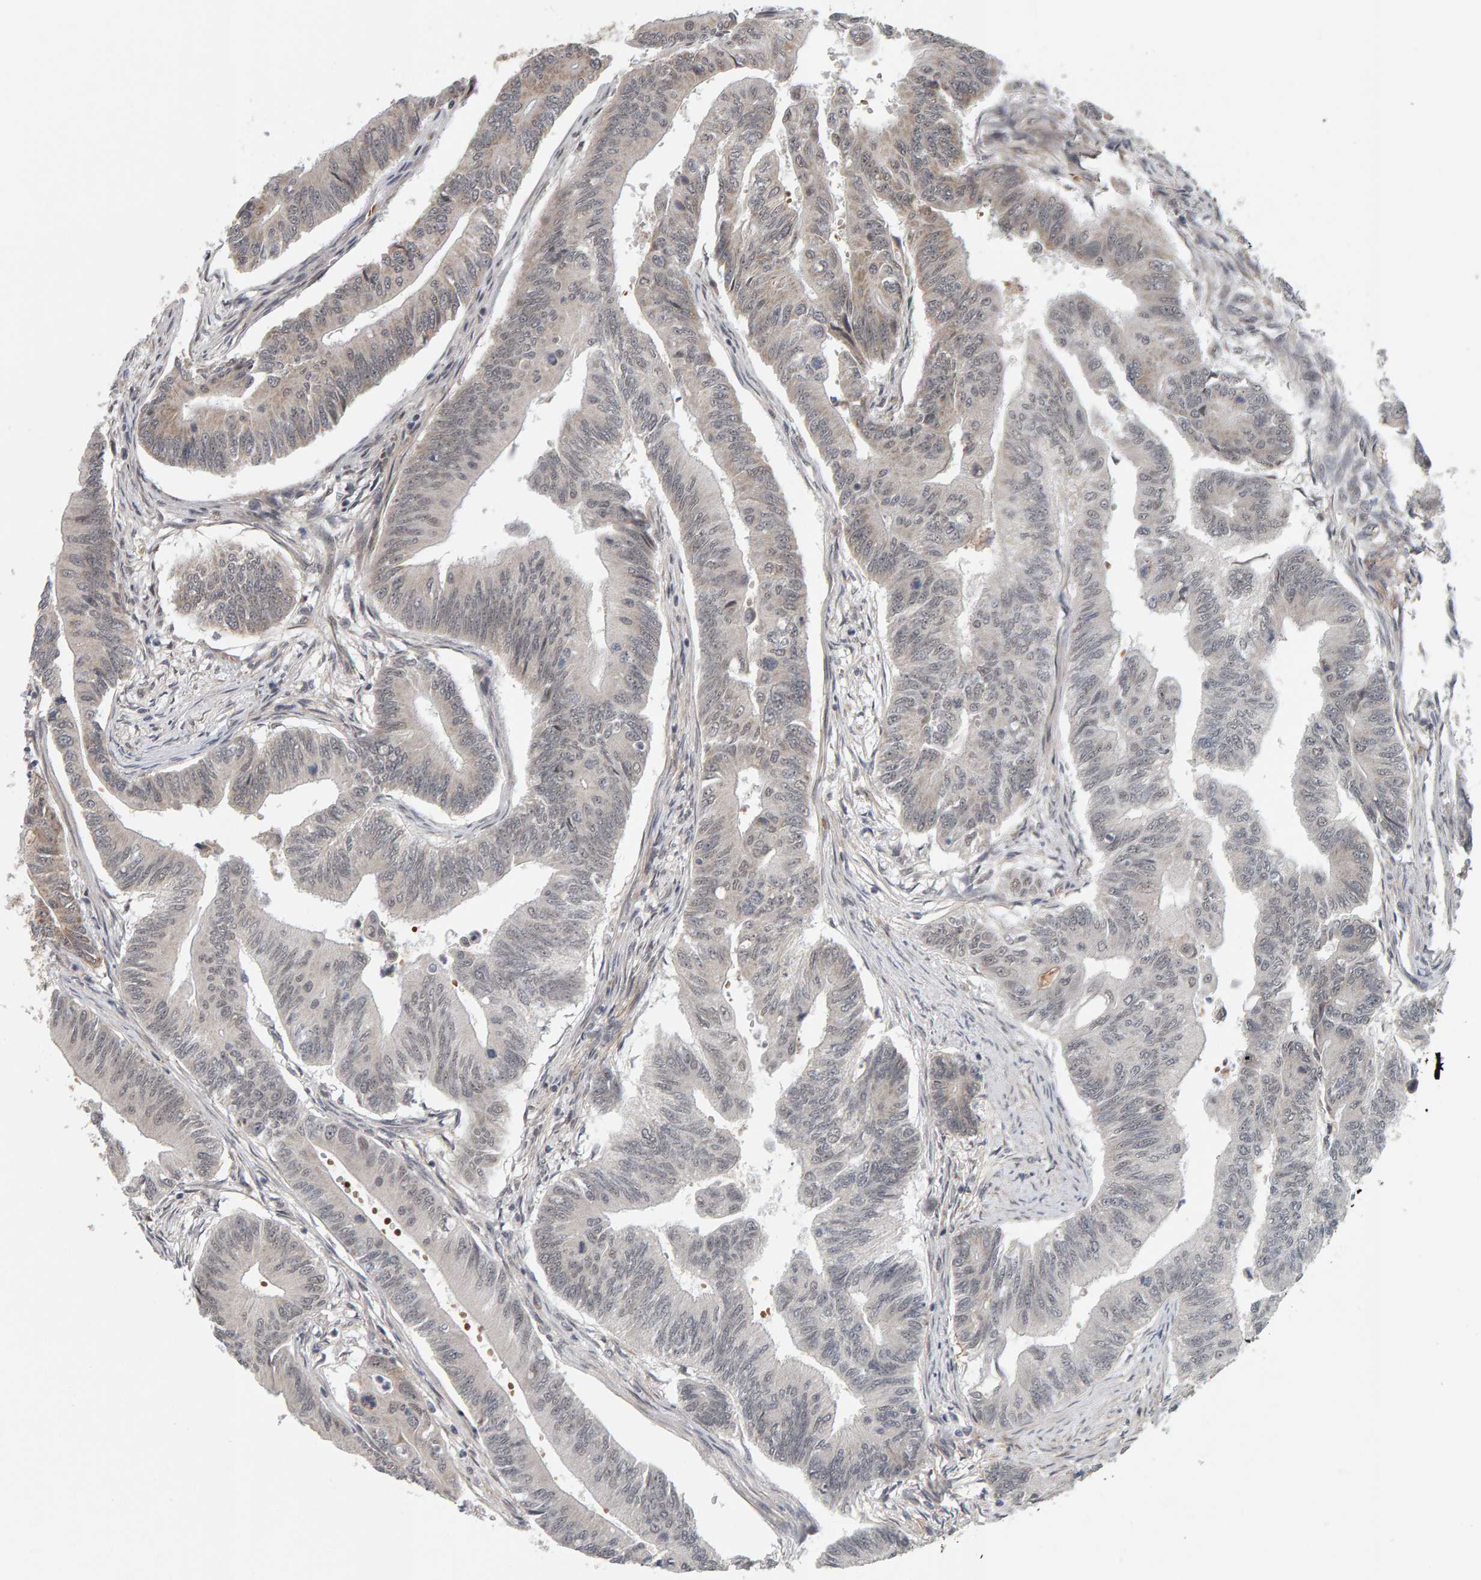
{"staining": {"intensity": "moderate", "quantity": "25%-75%", "location": "cytoplasmic/membranous"}, "tissue": "colorectal cancer", "cell_type": "Tumor cells", "image_type": "cancer", "snomed": [{"axis": "morphology", "description": "Adenoma, NOS"}, {"axis": "morphology", "description": "Adenocarcinoma, NOS"}, {"axis": "topography", "description": "Colon"}], "caption": "A photomicrograph of colorectal cancer (adenoma) stained for a protein reveals moderate cytoplasmic/membranous brown staining in tumor cells.", "gene": "DAP3", "patient": {"sex": "male", "age": 79}}